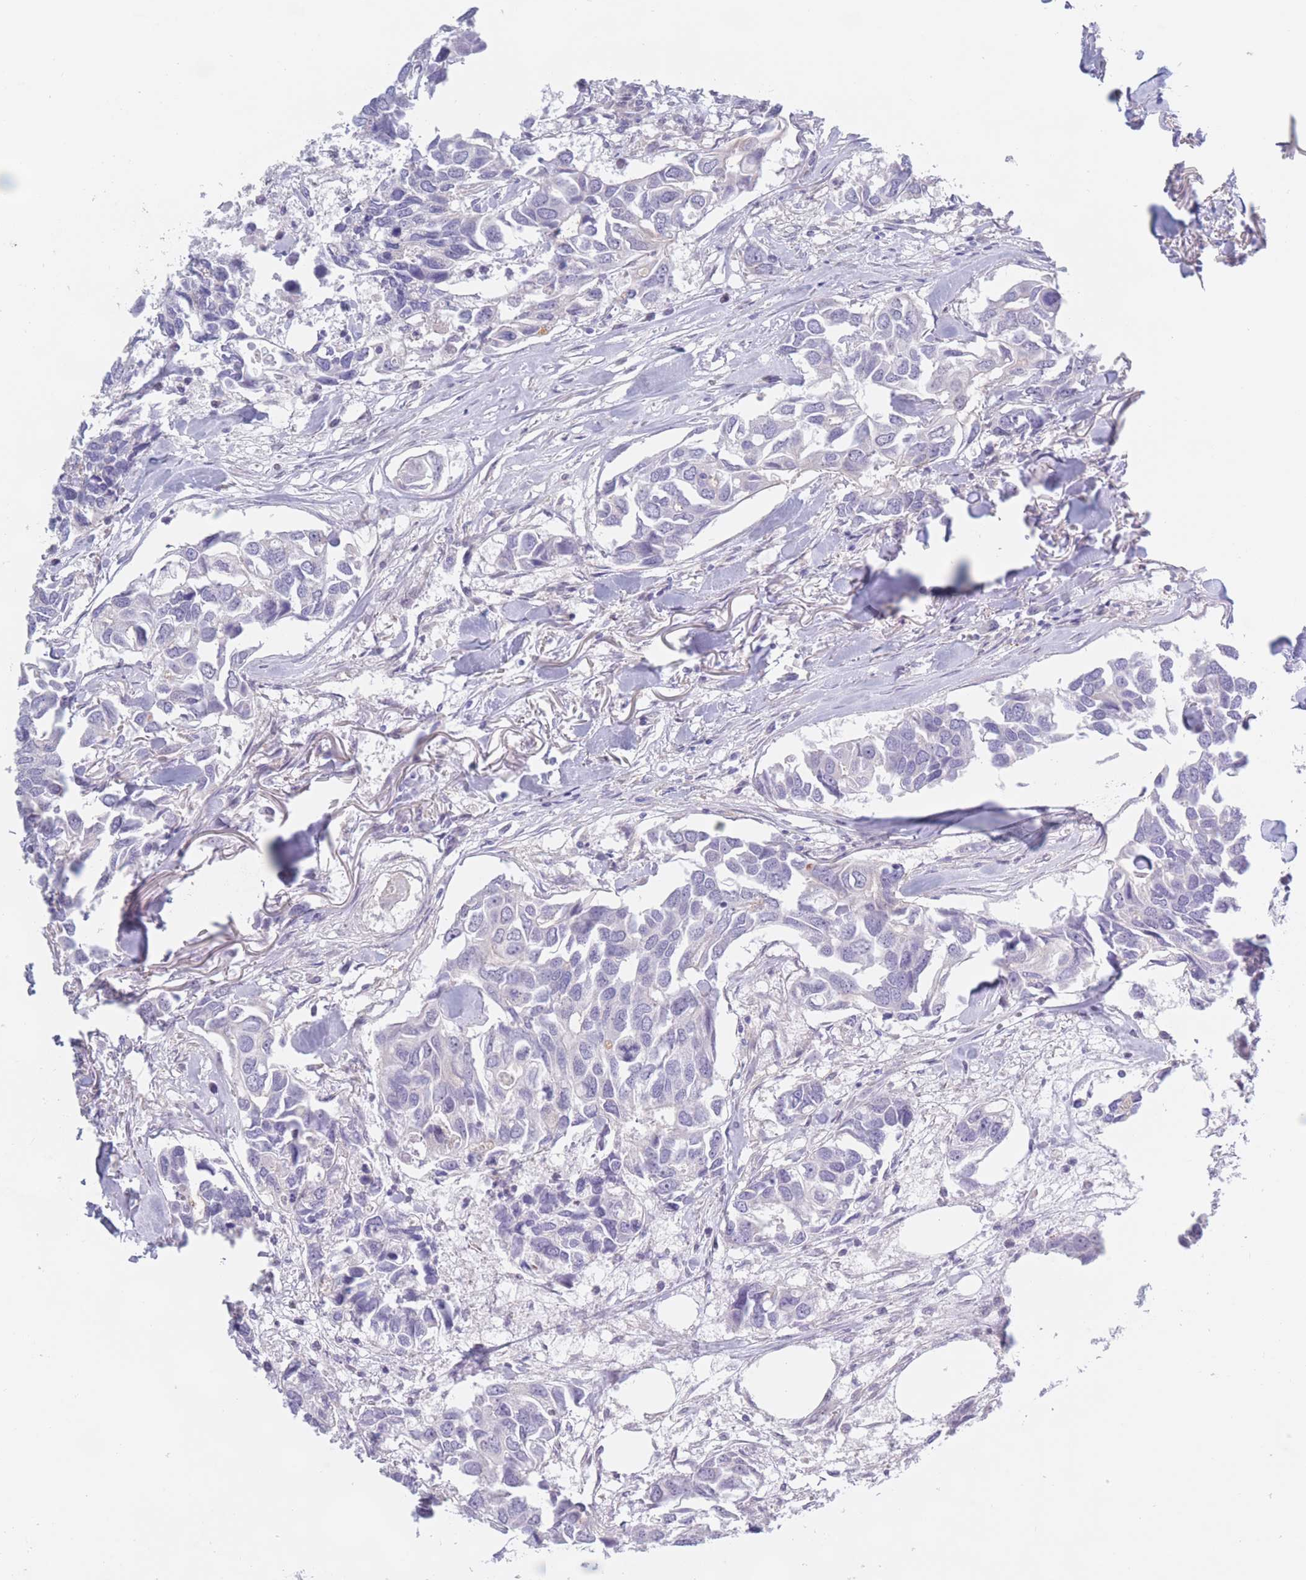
{"staining": {"intensity": "negative", "quantity": "none", "location": "none"}, "tissue": "breast cancer", "cell_type": "Tumor cells", "image_type": "cancer", "snomed": [{"axis": "morphology", "description": "Duct carcinoma"}, {"axis": "topography", "description": "Breast"}], "caption": "Immunohistochemistry photomicrograph of neoplastic tissue: human invasive ductal carcinoma (breast) stained with DAB (3,3'-diaminobenzidine) shows no significant protein staining in tumor cells.", "gene": "PODXL", "patient": {"sex": "female", "age": 83}}